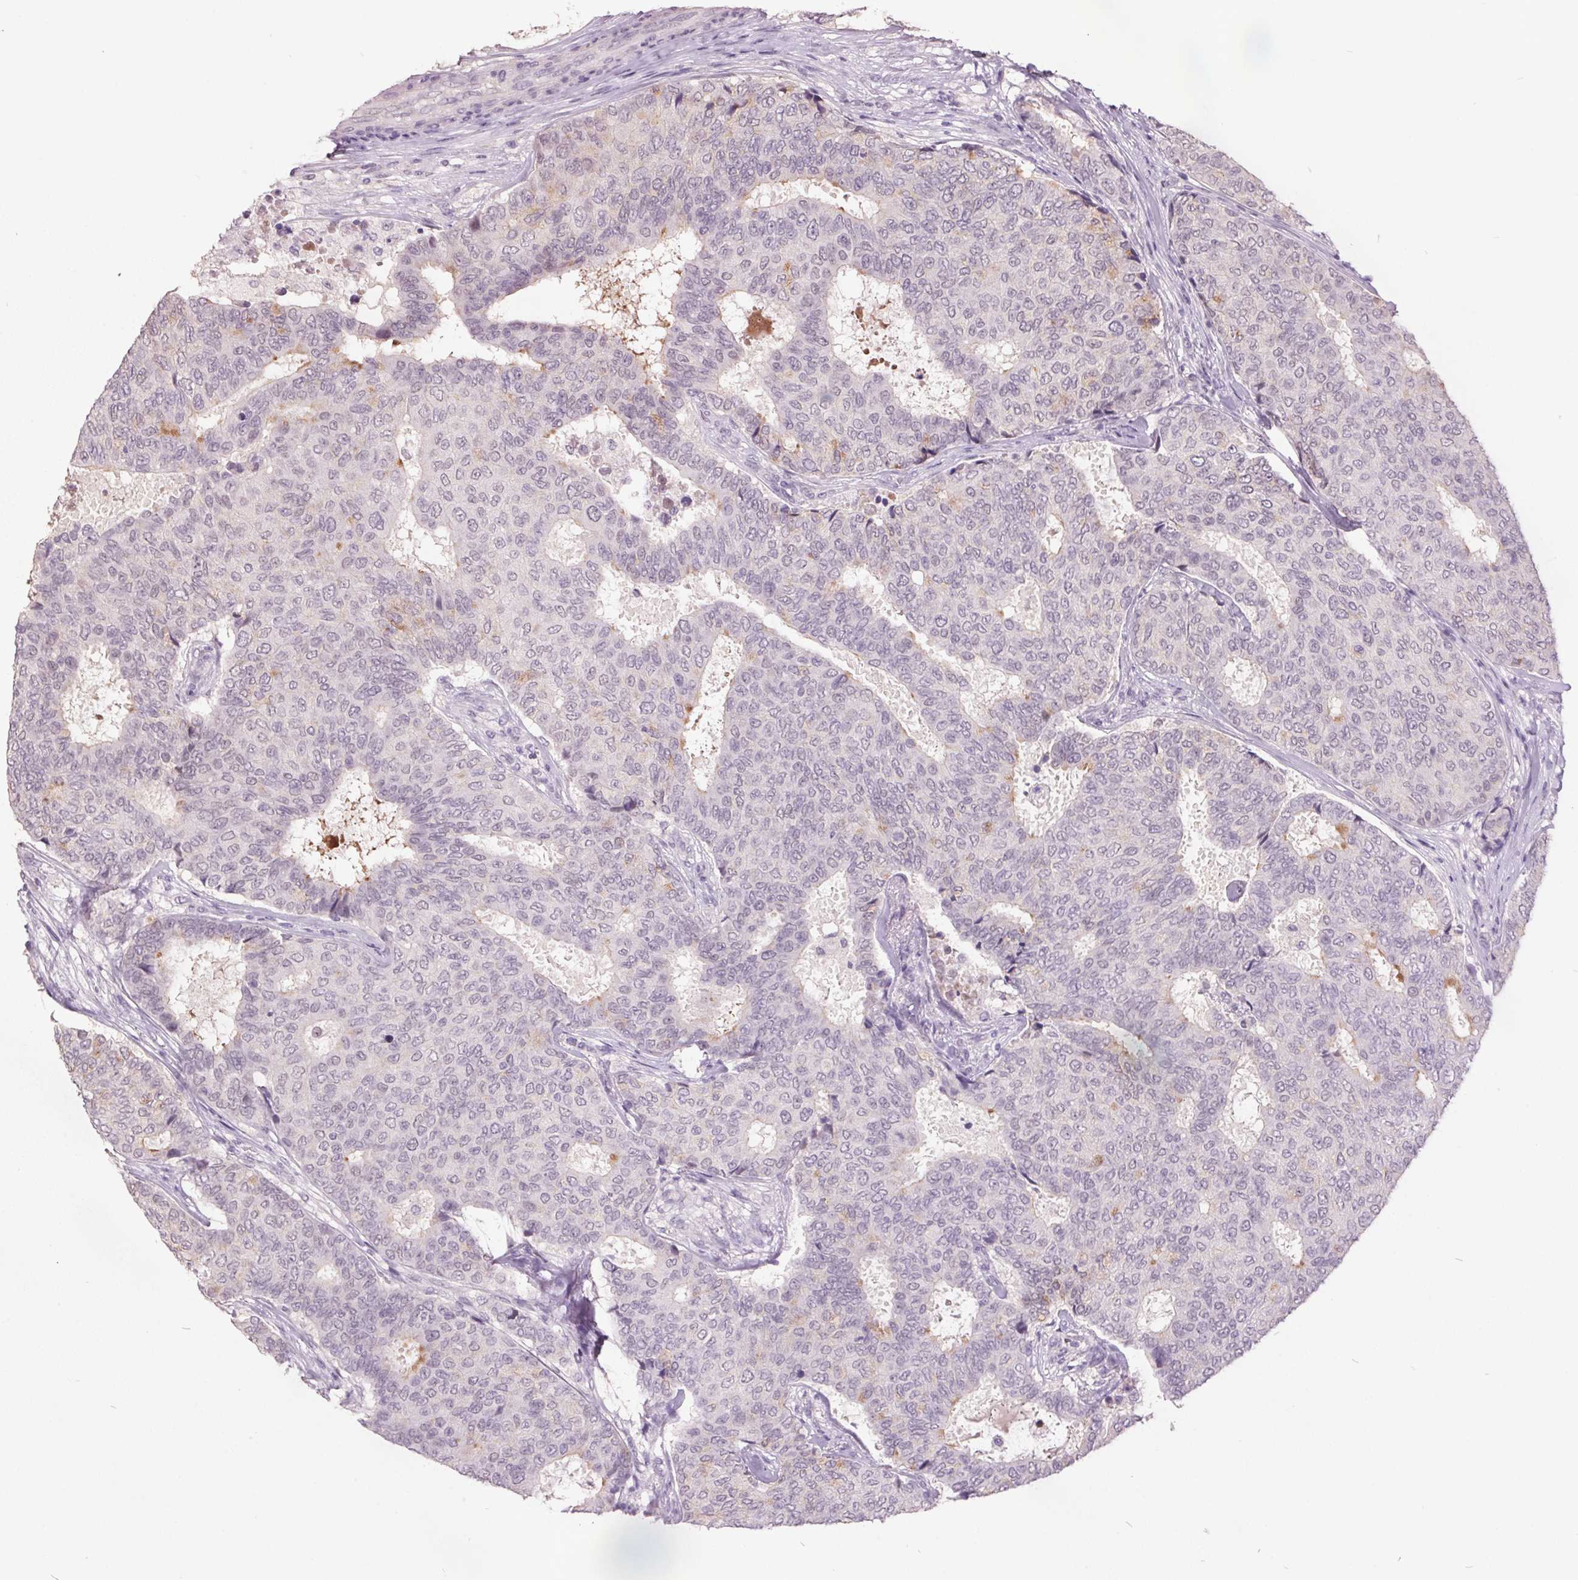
{"staining": {"intensity": "moderate", "quantity": "<25%", "location": "cytoplasmic/membranous"}, "tissue": "breast cancer", "cell_type": "Tumor cells", "image_type": "cancer", "snomed": [{"axis": "morphology", "description": "Duct carcinoma"}, {"axis": "topography", "description": "Breast"}], "caption": "Protein staining of invasive ductal carcinoma (breast) tissue reveals moderate cytoplasmic/membranous staining in approximately <25% of tumor cells.", "gene": "C2orf16", "patient": {"sex": "female", "age": 75}}